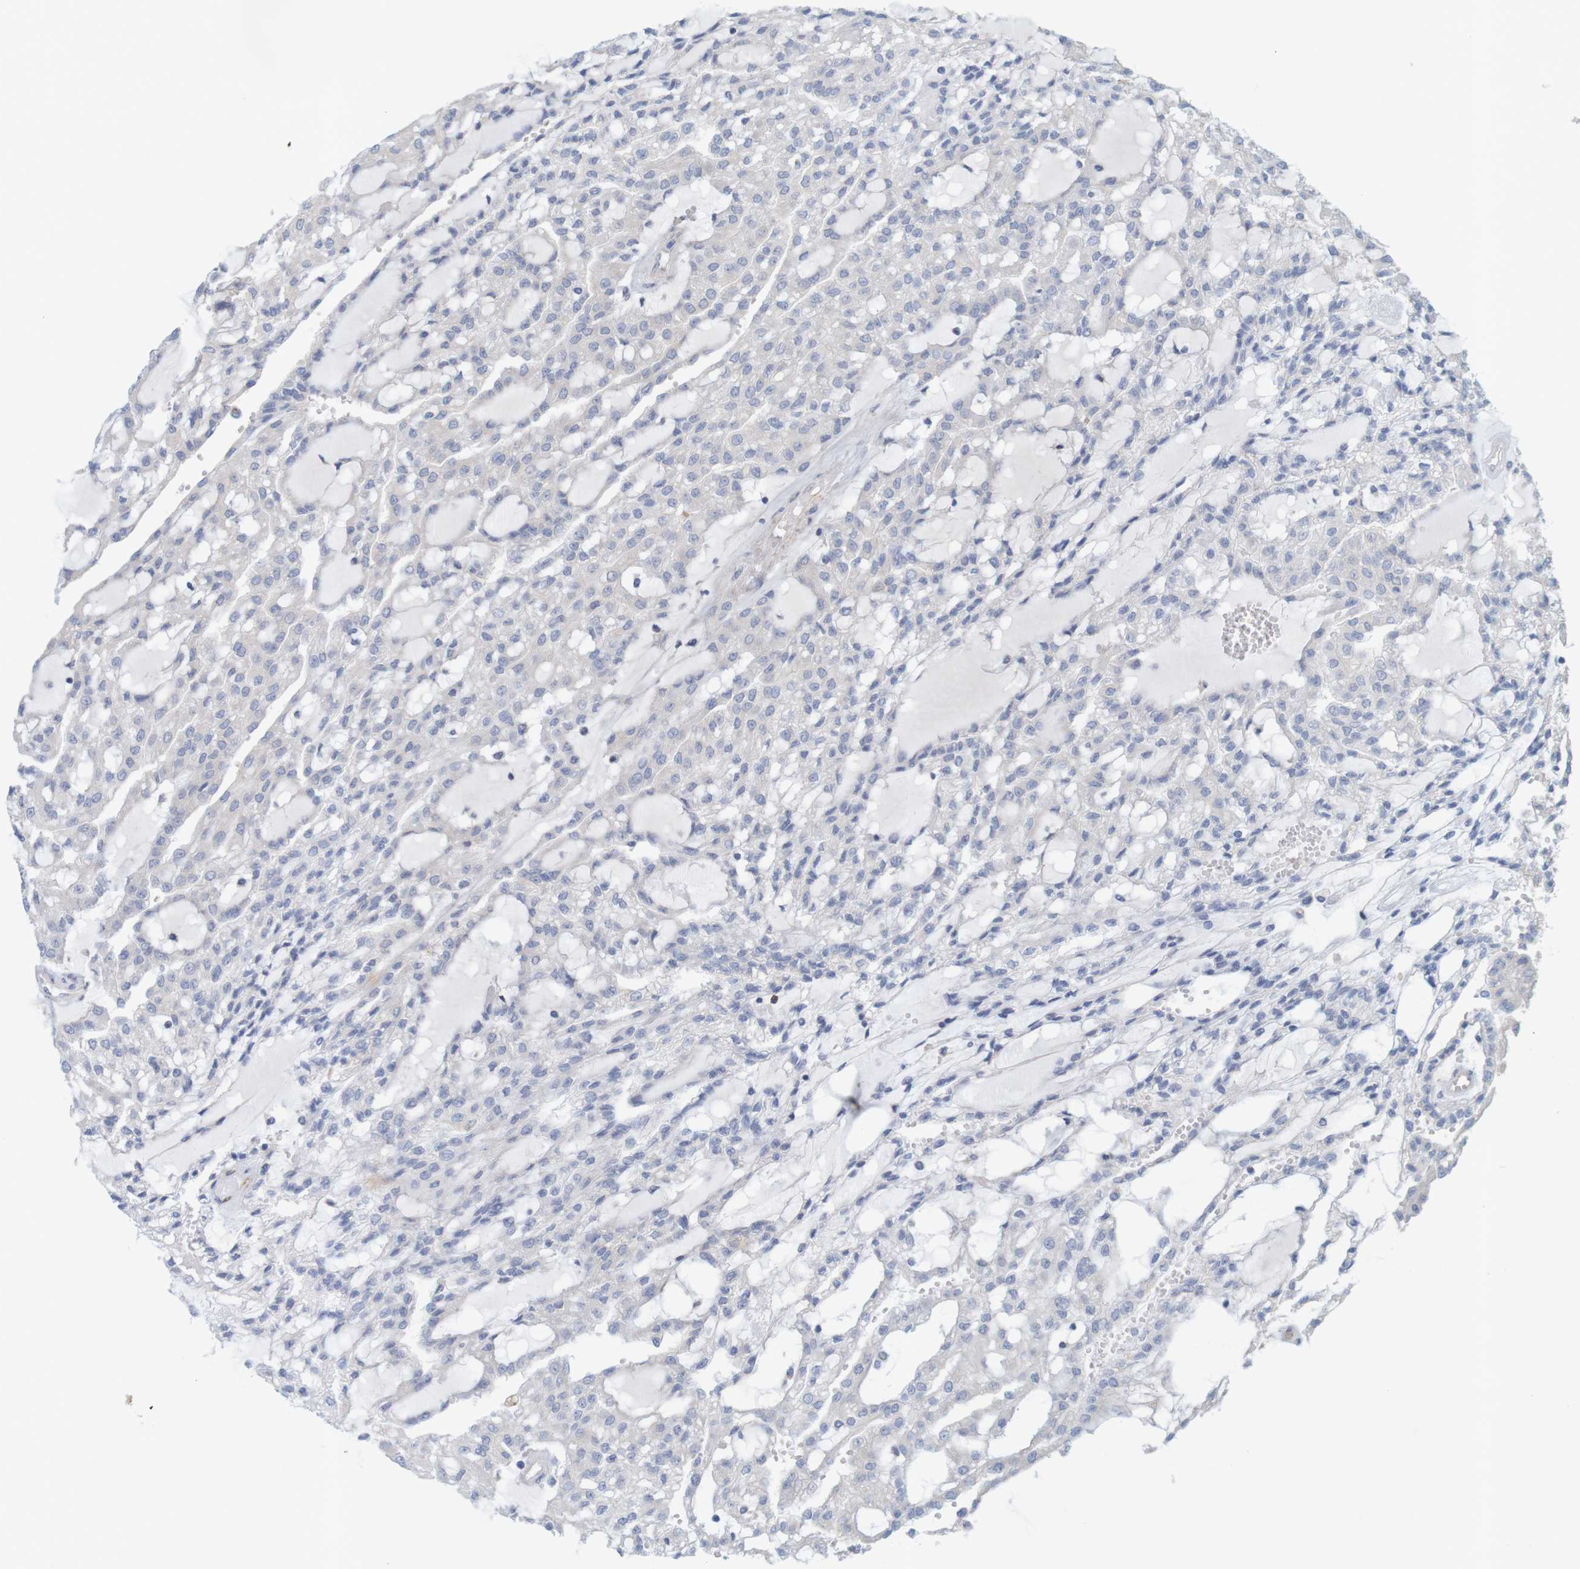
{"staining": {"intensity": "negative", "quantity": "none", "location": "none"}, "tissue": "renal cancer", "cell_type": "Tumor cells", "image_type": "cancer", "snomed": [{"axis": "morphology", "description": "Adenocarcinoma, NOS"}, {"axis": "topography", "description": "Kidney"}], "caption": "An image of renal cancer stained for a protein demonstrates no brown staining in tumor cells. Brightfield microscopy of immunohistochemistry stained with DAB (3,3'-diaminobenzidine) (brown) and hematoxylin (blue), captured at high magnification.", "gene": "KRT23", "patient": {"sex": "male", "age": 63}}